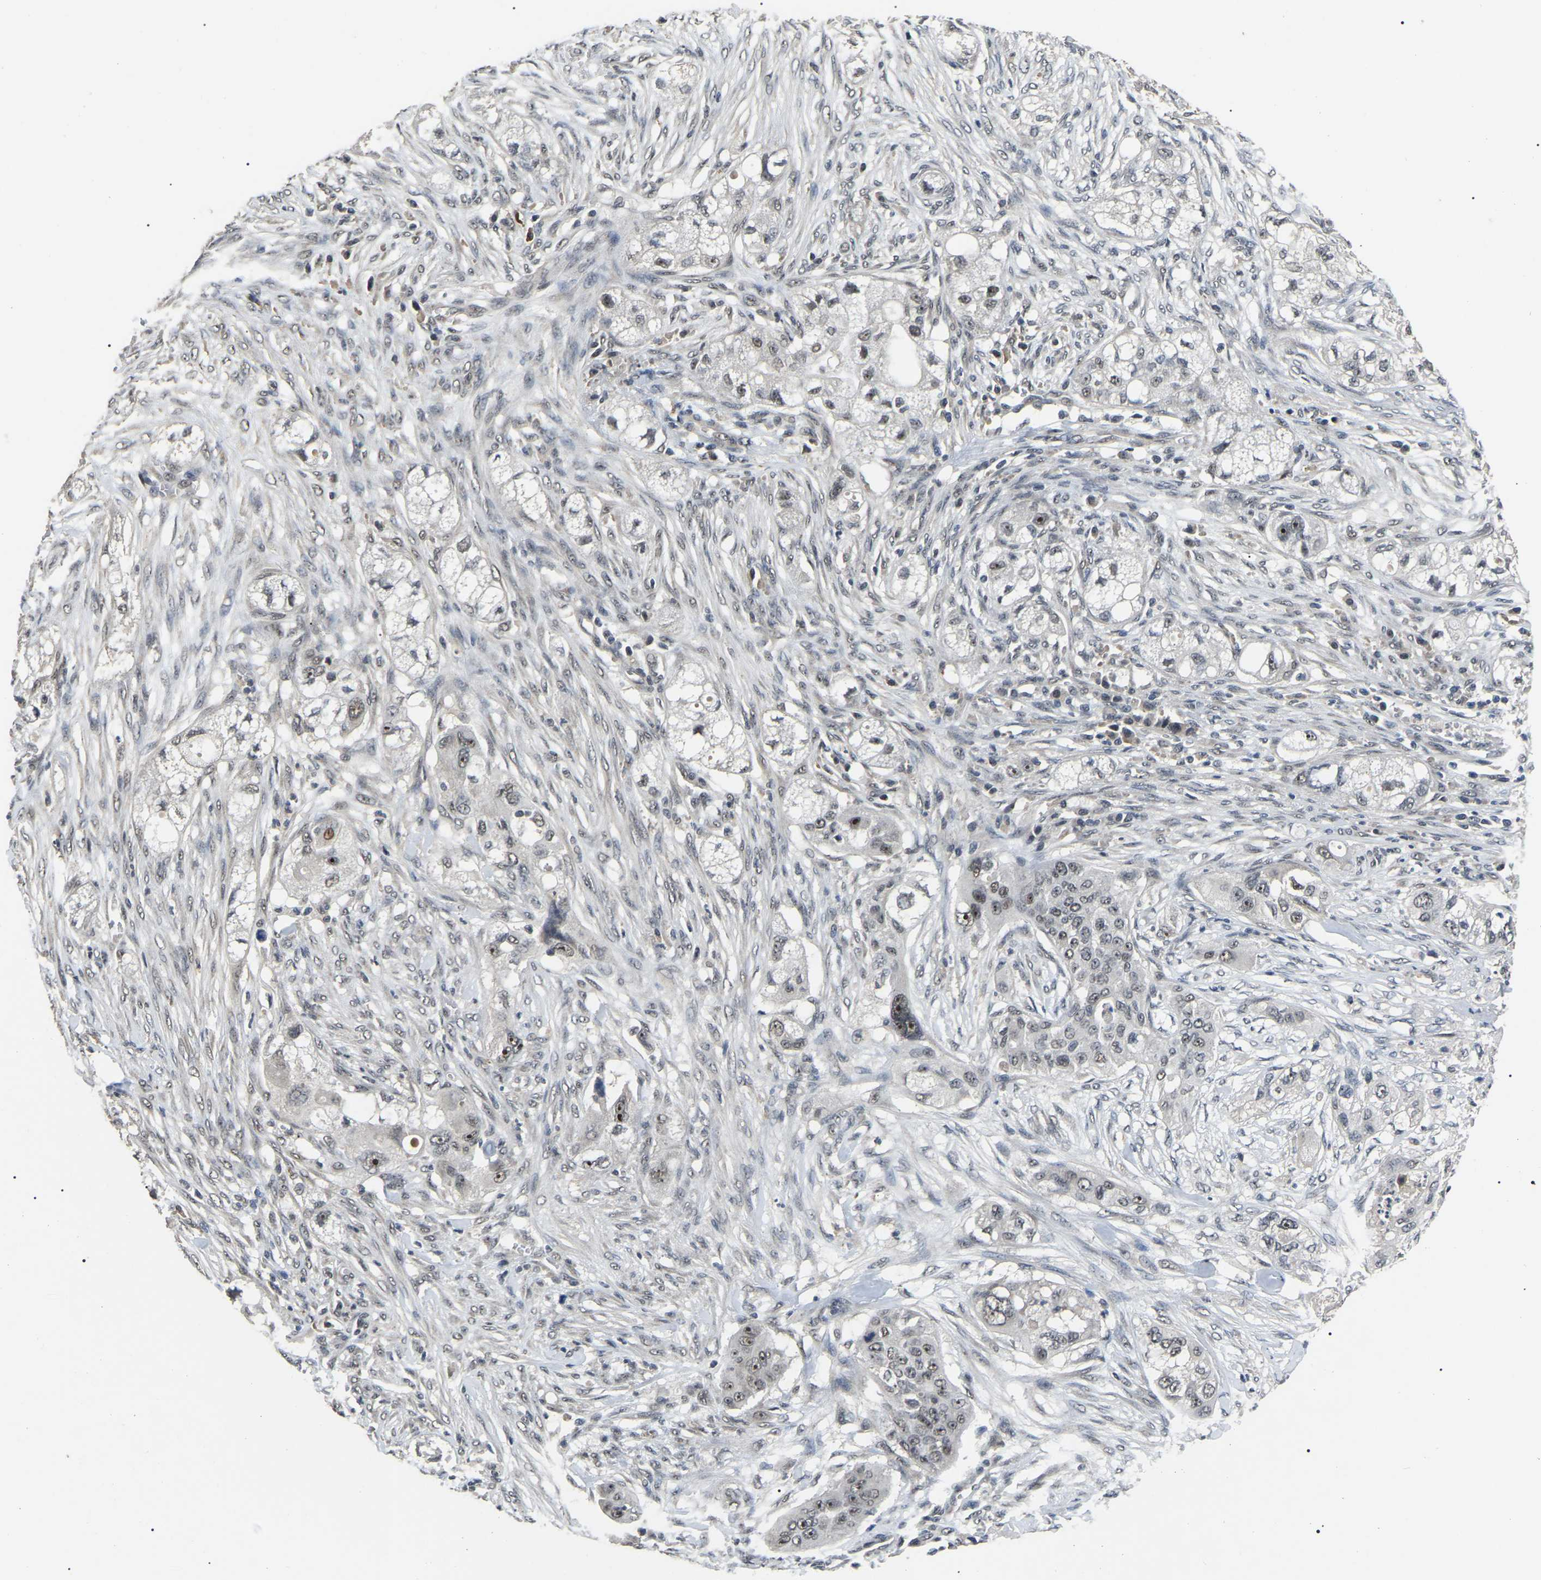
{"staining": {"intensity": "moderate", "quantity": "<25%", "location": "nuclear"}, "tissue": "pancreatic cancer", "cell_type": "Tumor cells", "image_type": "cancer", "snomed": [{"axis": "morphology", "description": "Adenocarcinoma, NOS"}, {"axis": "topography", "description": "Pancreas"}], "caption": "Moderate nuclear protein staining is seen in approximately <25% of tumor cells in pancreatic cancer.", "gene": "PPM1E", "patient": {"sex": "female", "age": 78}}